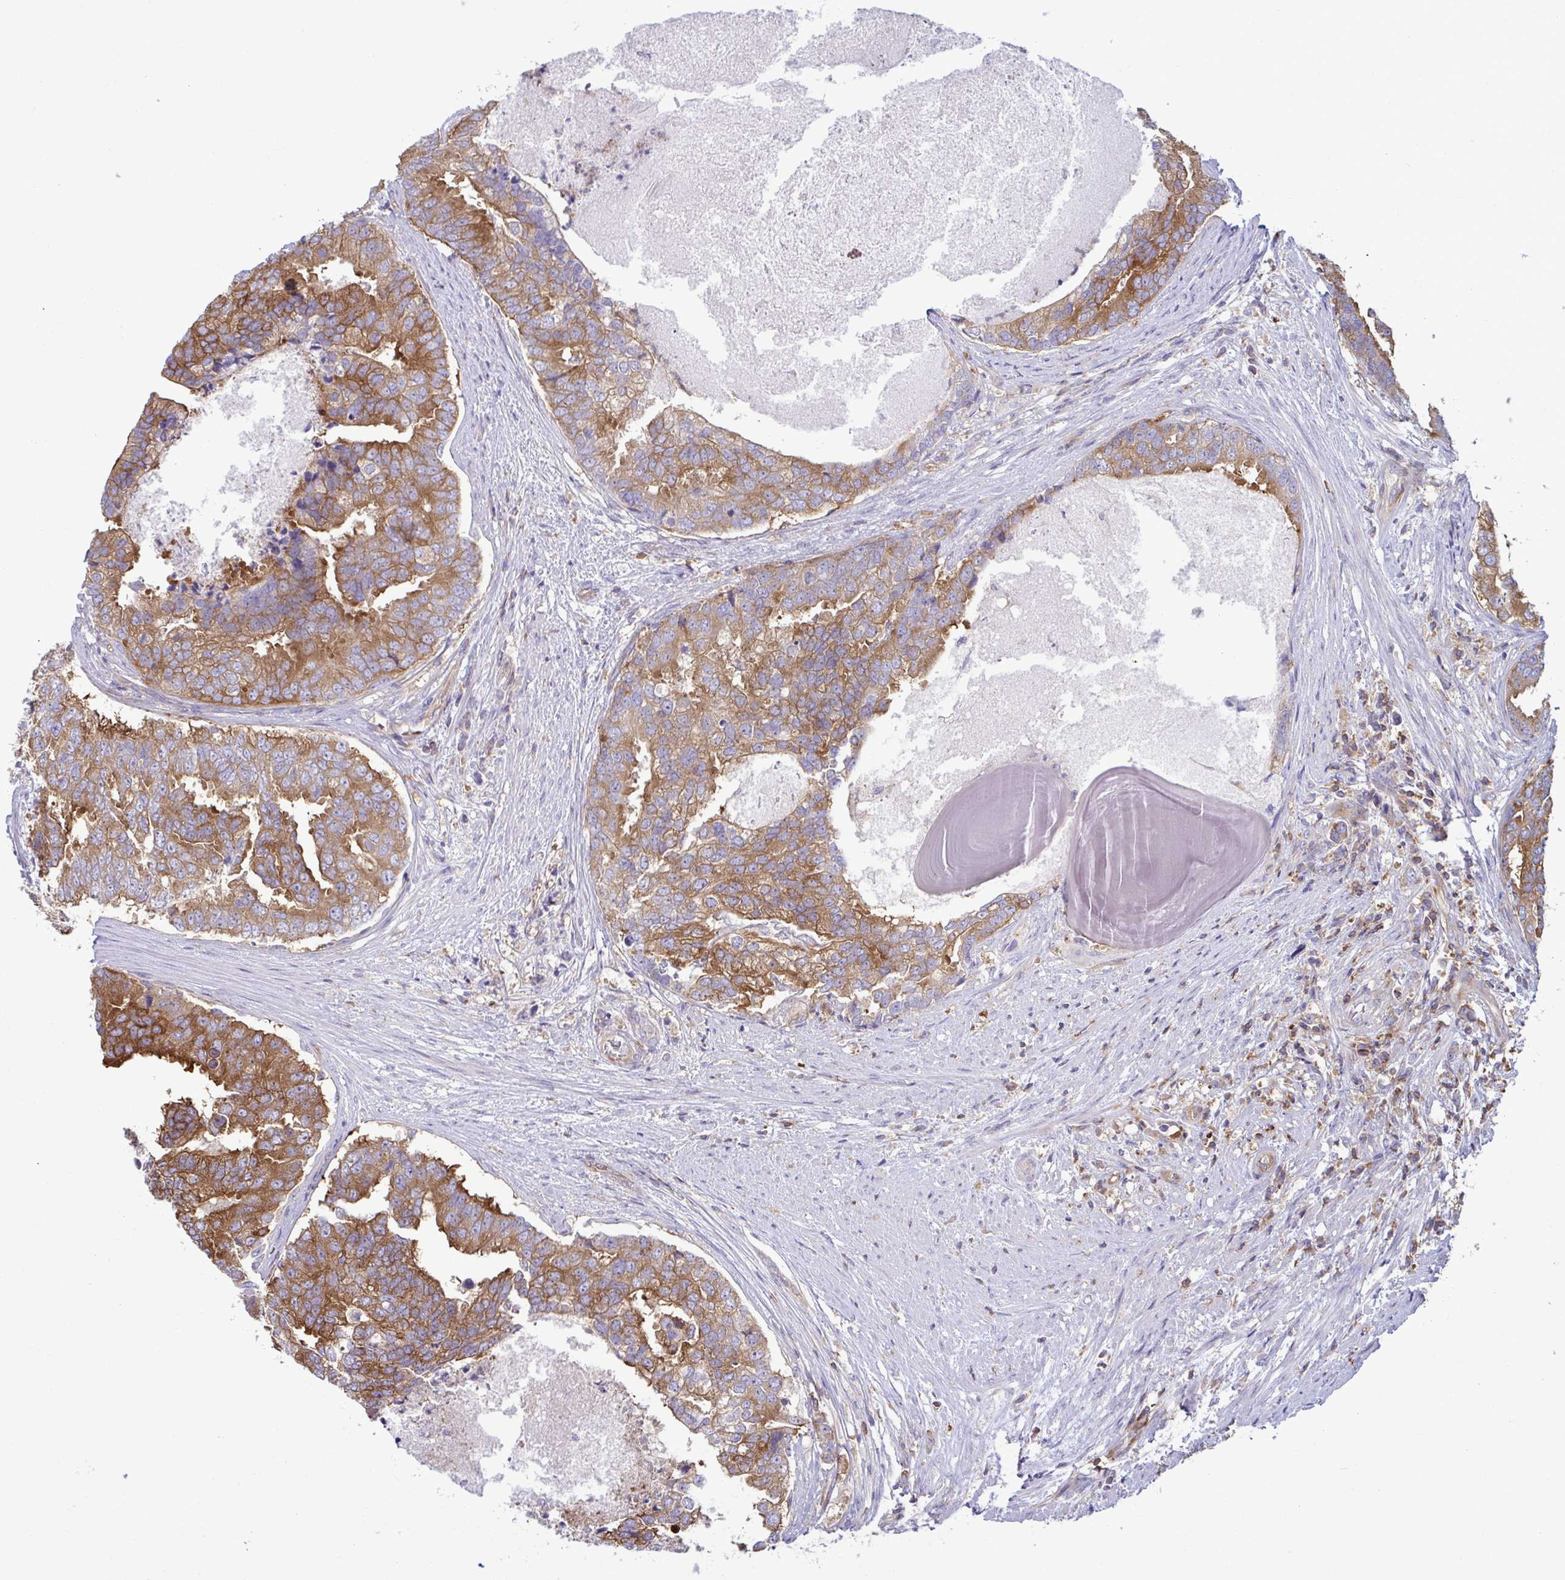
{"staining": {"intensity": "moderate", "quantity": ">75%", "location": "cytoplasmic/membranous"}, "tissue": "prostate cancer", "cell_type": "Tumor cells", "image_type": "cancer", "snomed": [{"axis": "morphology", "description": "Adenocarcinoma, High grade"}, {"axis": "topography", "description": "Prostate"}], "caption": "An image showing moderate cytoplasmic/membranous staining in approximately >75% of tumor cells in prostate cancer (high-grade adenocarcinoma), as visualized by brown immunohistochemical staining.", "gene": "TSC22D3", "patient": {"sex": "male", "age": 68}}